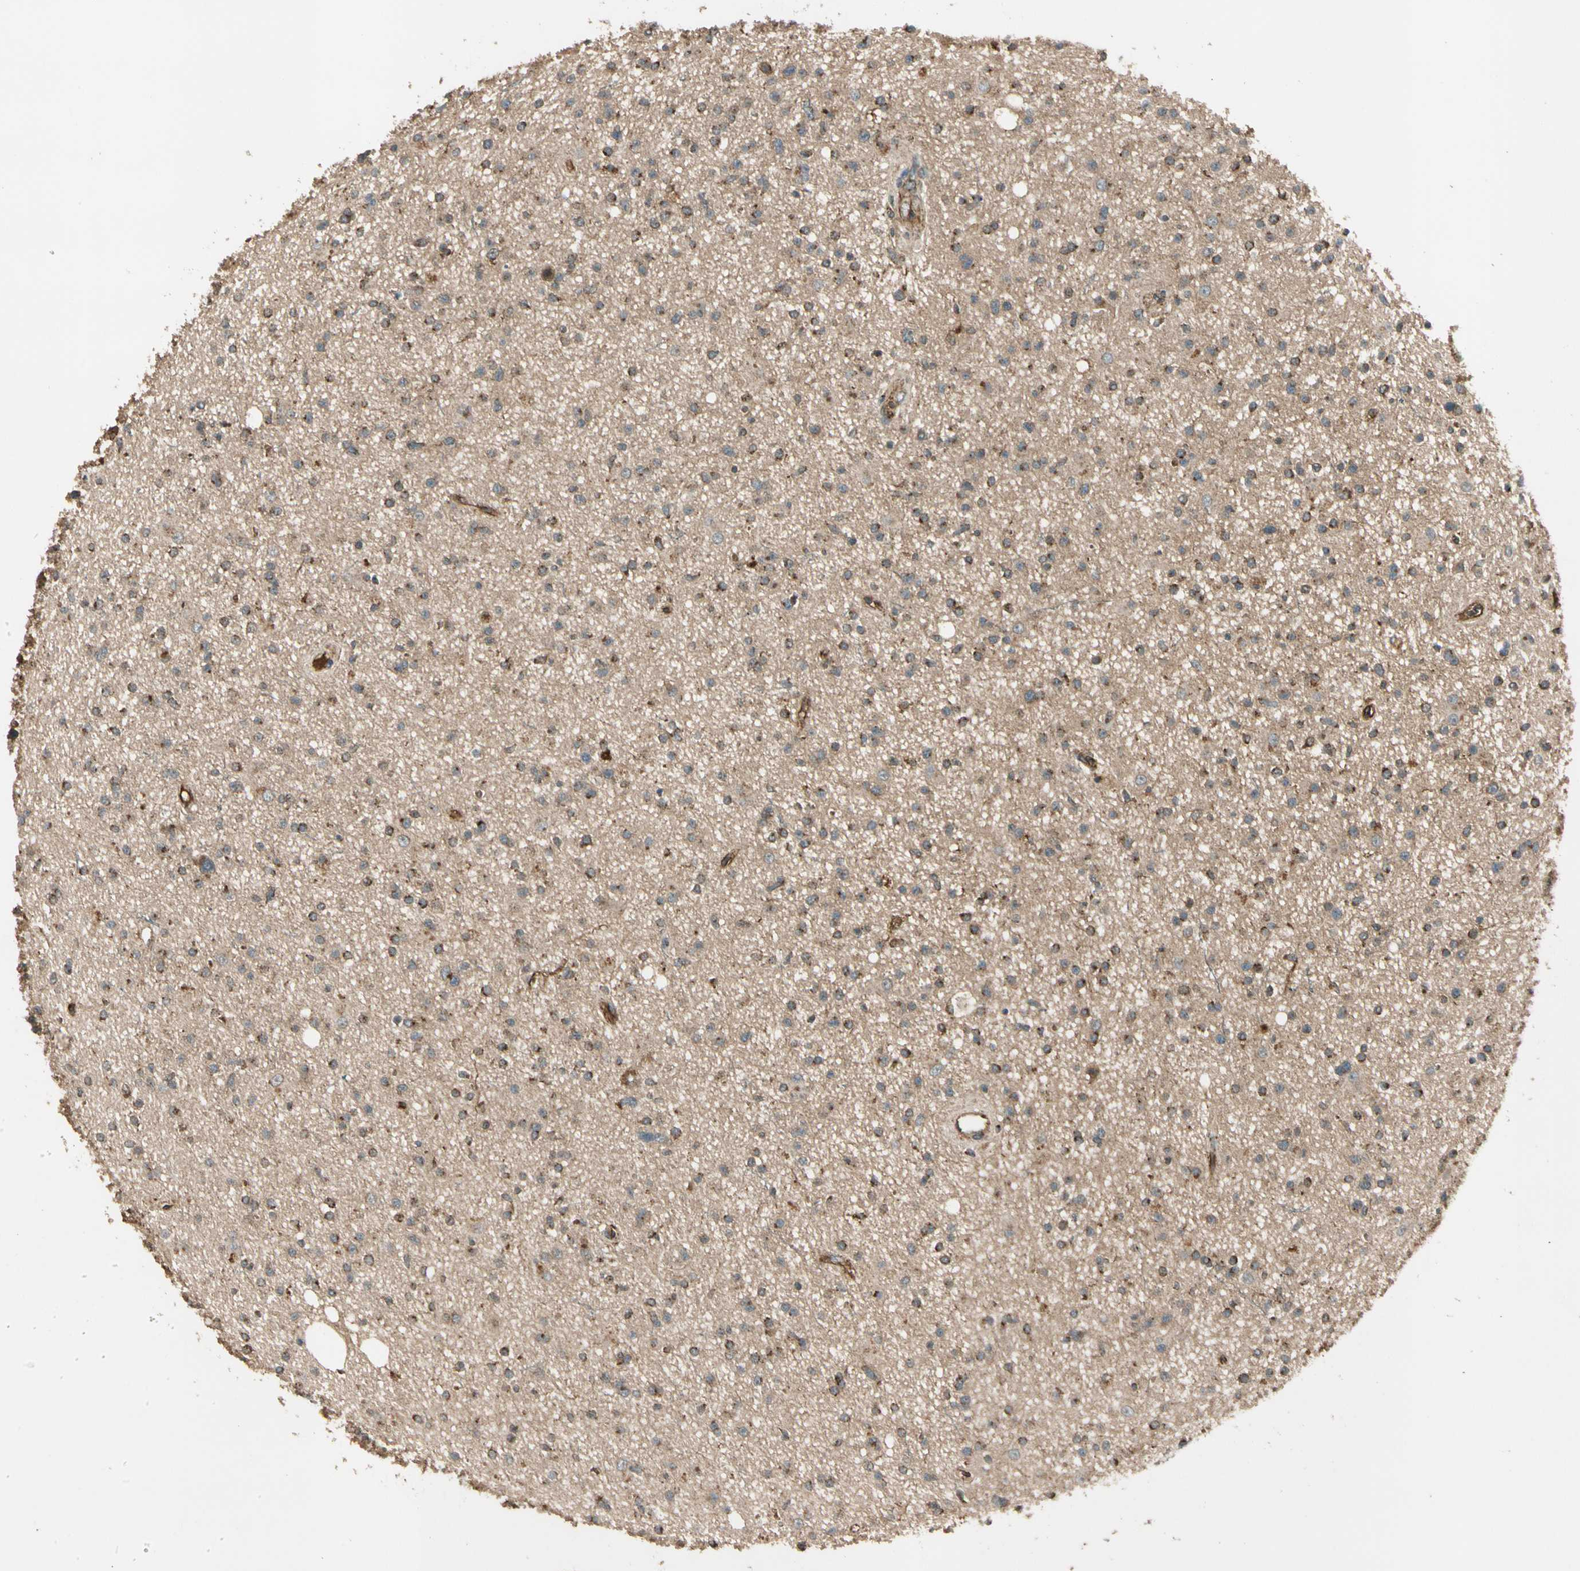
{"staining": {"intensity": "moderate", "quantity": "25%-75%", "location": "cytoplasmic/membranous"}, "tissue": "glioma", "cell_type": "Tumor cells", "image_type": "cancer", "snomed": [{"axis": "morphology", "description": "Glioma, malignant, High grade"}, {"axis": "topography", "description": "Brain"}], "caption": "Immunohistochemistry (IHC) micrograph of human malignant high-grade glioma stained for a protein (brown), which exhibits medium levels of moderate cytoplasmic/membranous staining in approximately 25%-75% of tumor cells.", "gene": "GCK", "patient": {"sex": "male", "age": 33}}